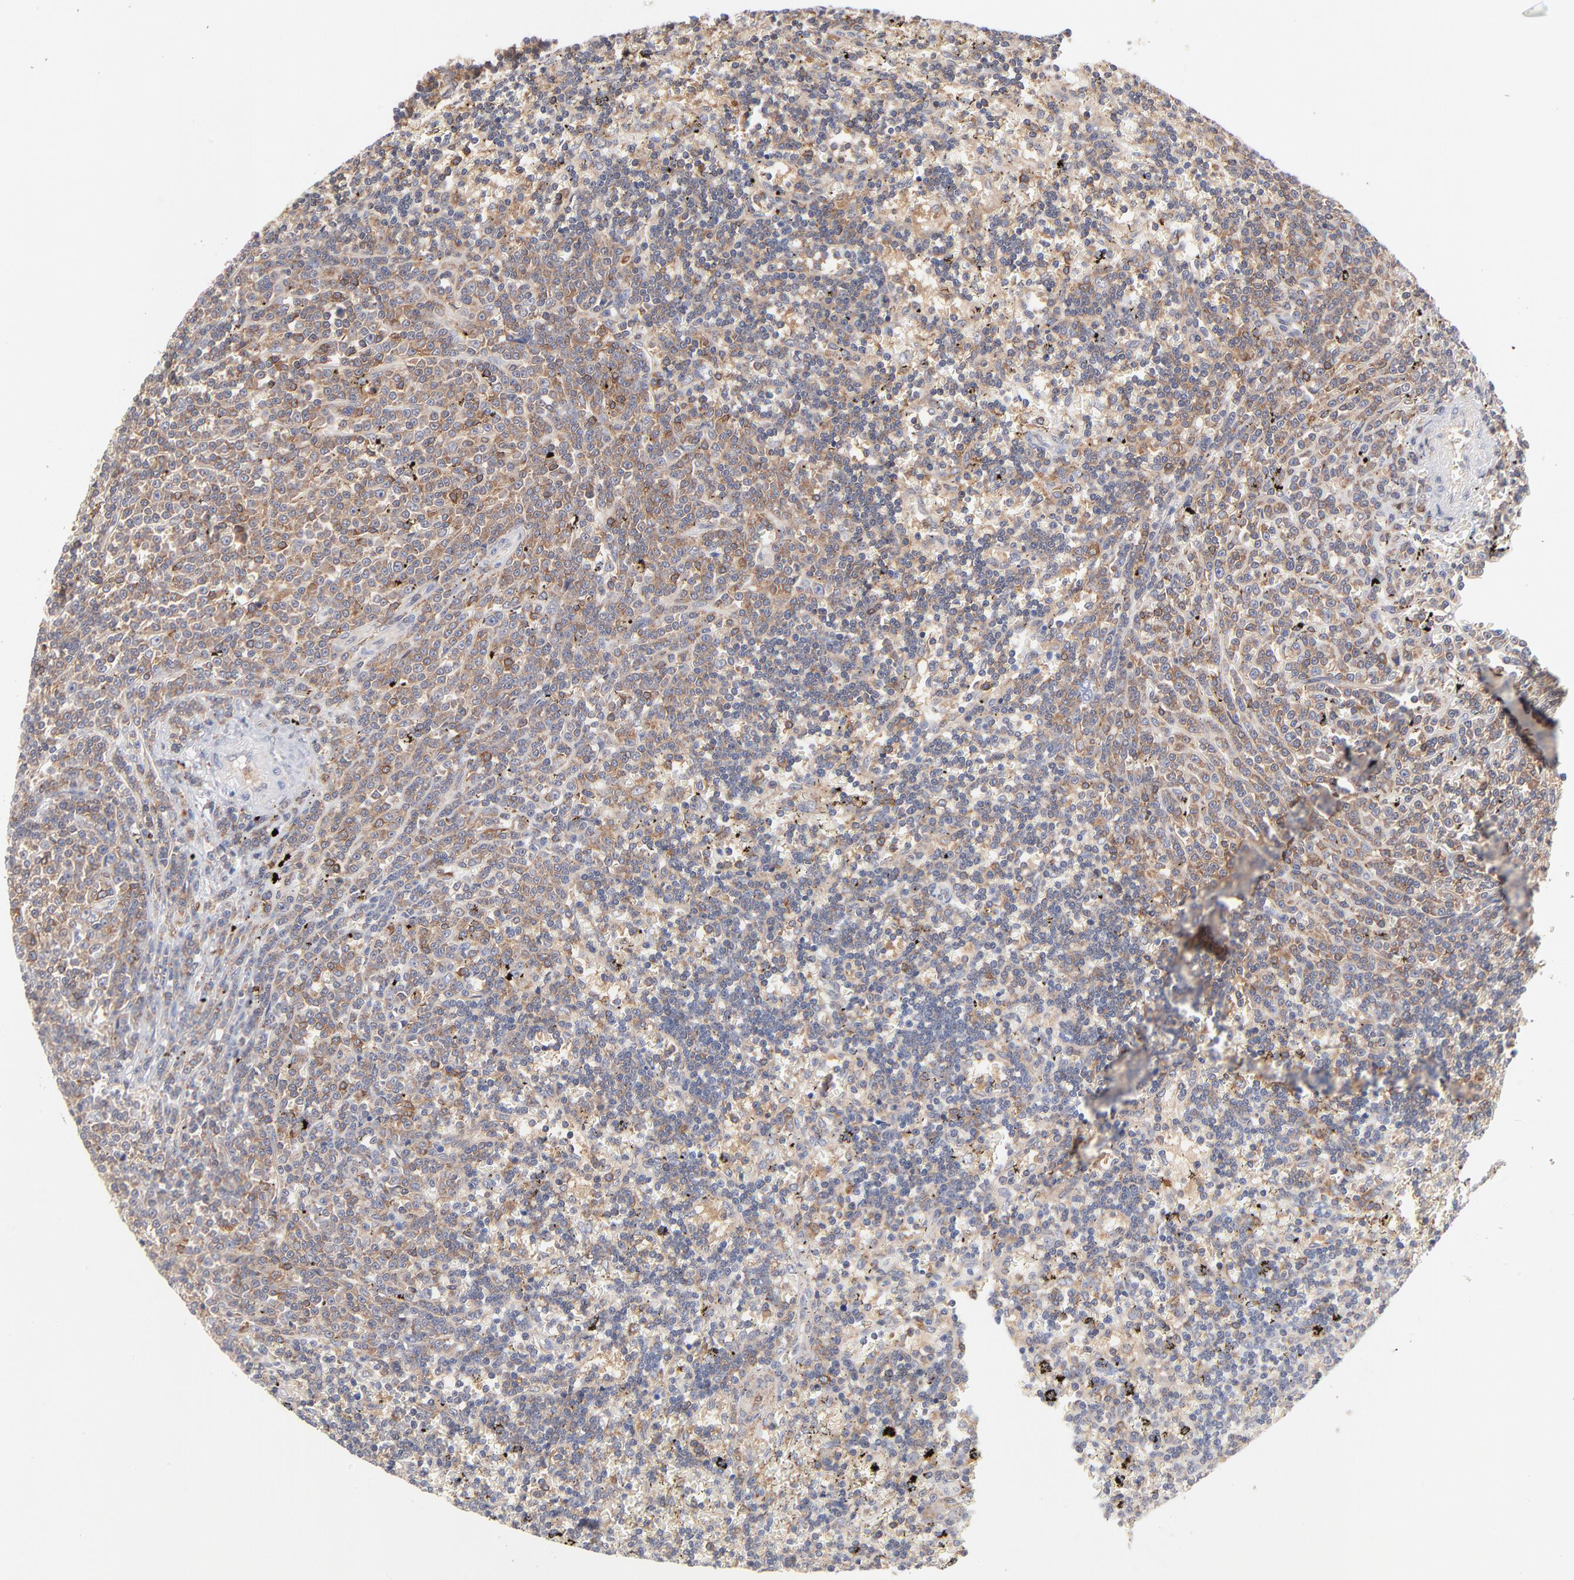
{"staining": {"intensity": "weak", "quantity": ">75%", "location": "cytoplasmic/membranous"}, "tissue": "lymphoma", "cell_type": "Tumor cells", "image_type": "cancer", "snomed": [{"axis": "morphology", "description": "Malignant lymphoma, non-Hodgkin's type, Low grade"}, {"axis": "topography", "description": "Spleen"}], "caption": "Human malignant lymphoma, non-Hodgkin's type (low-grade) stained with a brown dye exhibits weak cytoplasmic/membranous positive expression in approximately >75% of tumor cells.", "gene": "WIPF1", "patient": {"sex": "male", "age": 60}}